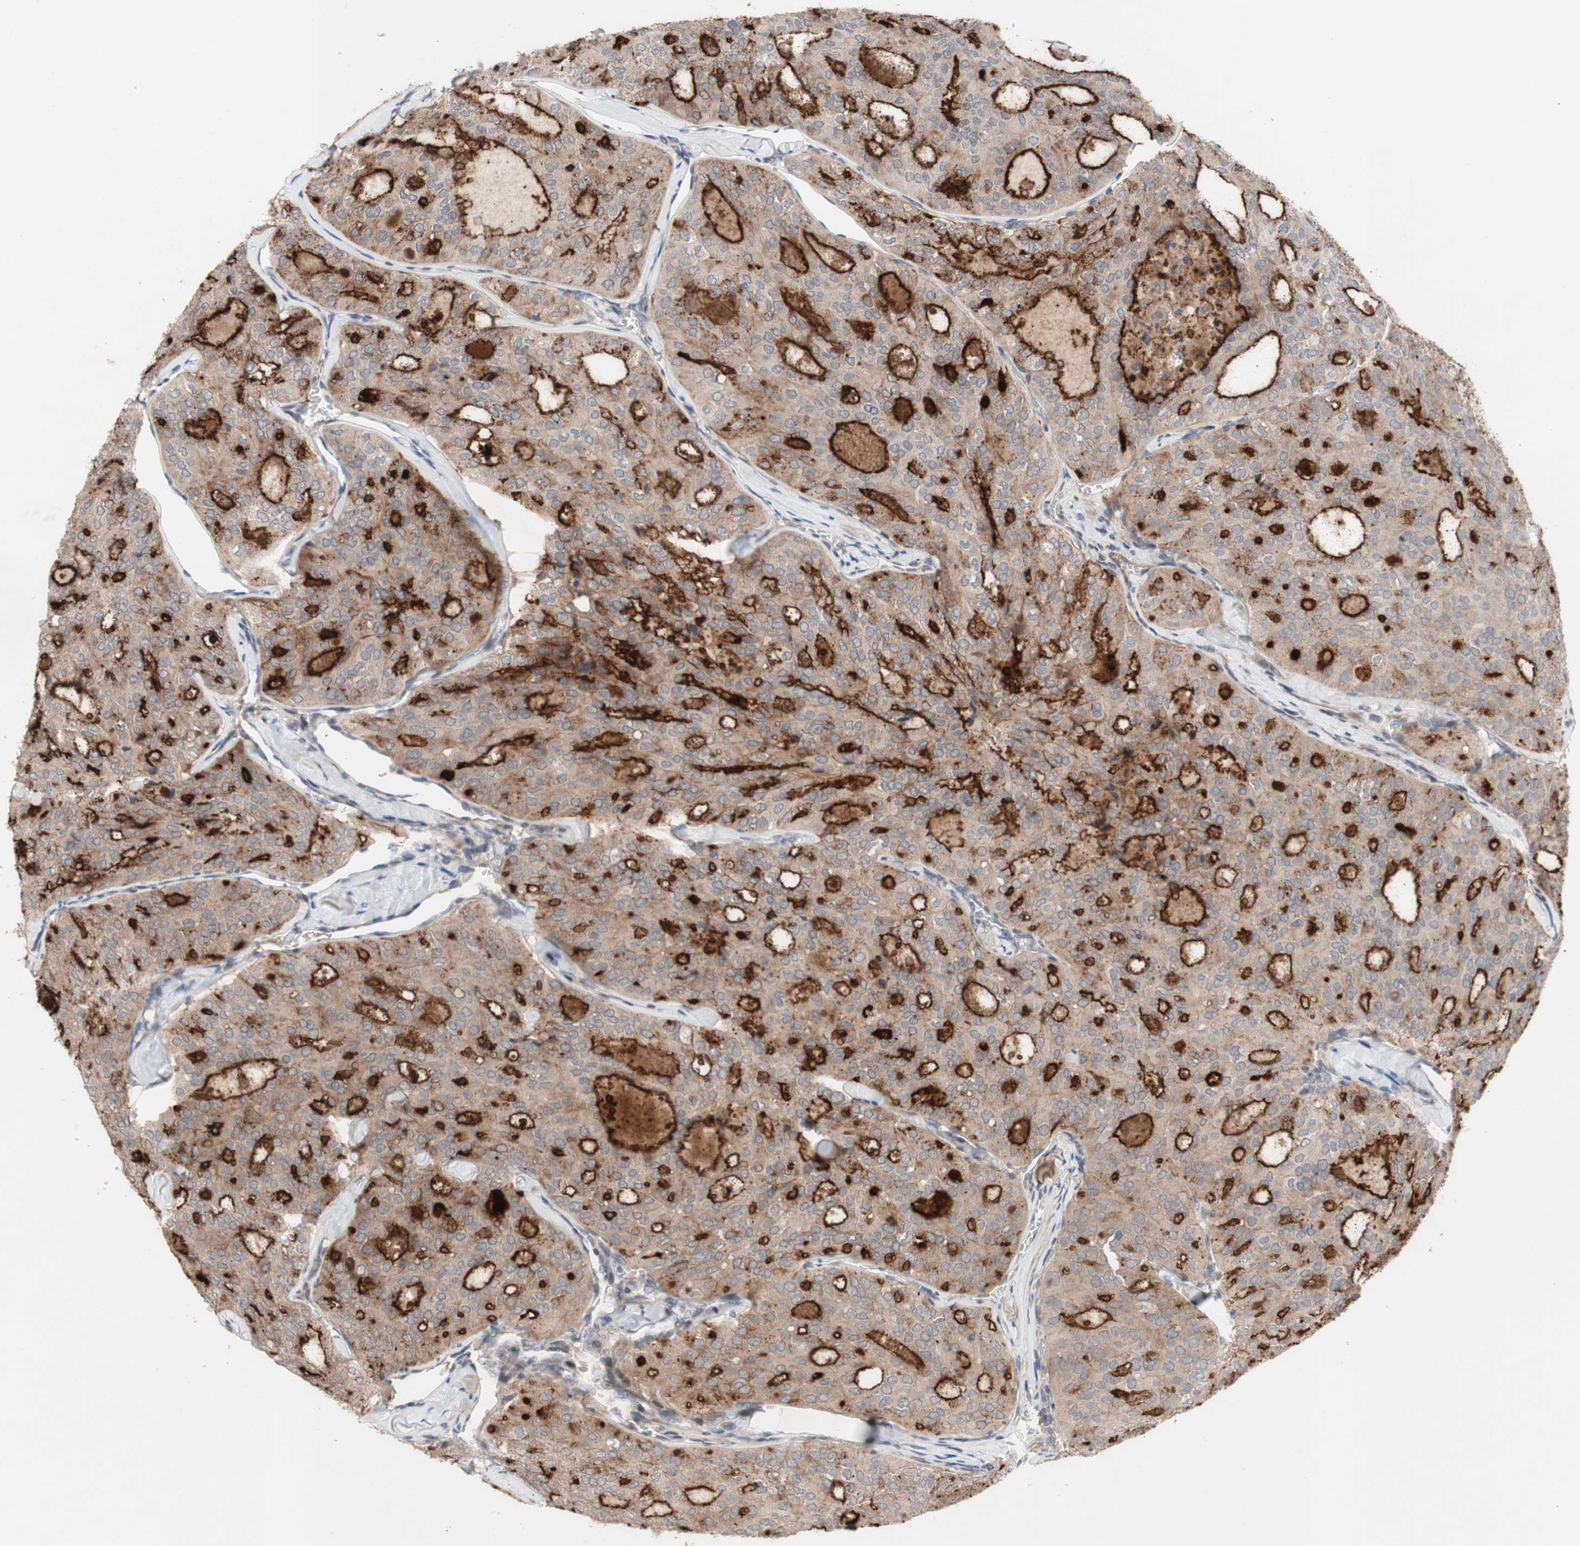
{"staining": {"intensity": "moderate", "quantity": ">75%", "location": "cytoplasmic/membranous"}, "tissue": "thyroid cancer", "cell_type": "Tumor cells", "image_type": "cancer", "snomed": [{"axis": "morphology", "description": "Follicular adenoma carcinoma, NOS"}, {"axis": "topography", "description": "Thyroid gland"}], "caption": "The image displays staining of thyroid cancer (follicular adenoma carcinoma), revealing moderate cytoplasmic/membranous protein expression (brown color) within tumor cells.", "gene": "OAZ1", "patient": {"sex": "male", "age": 75}}